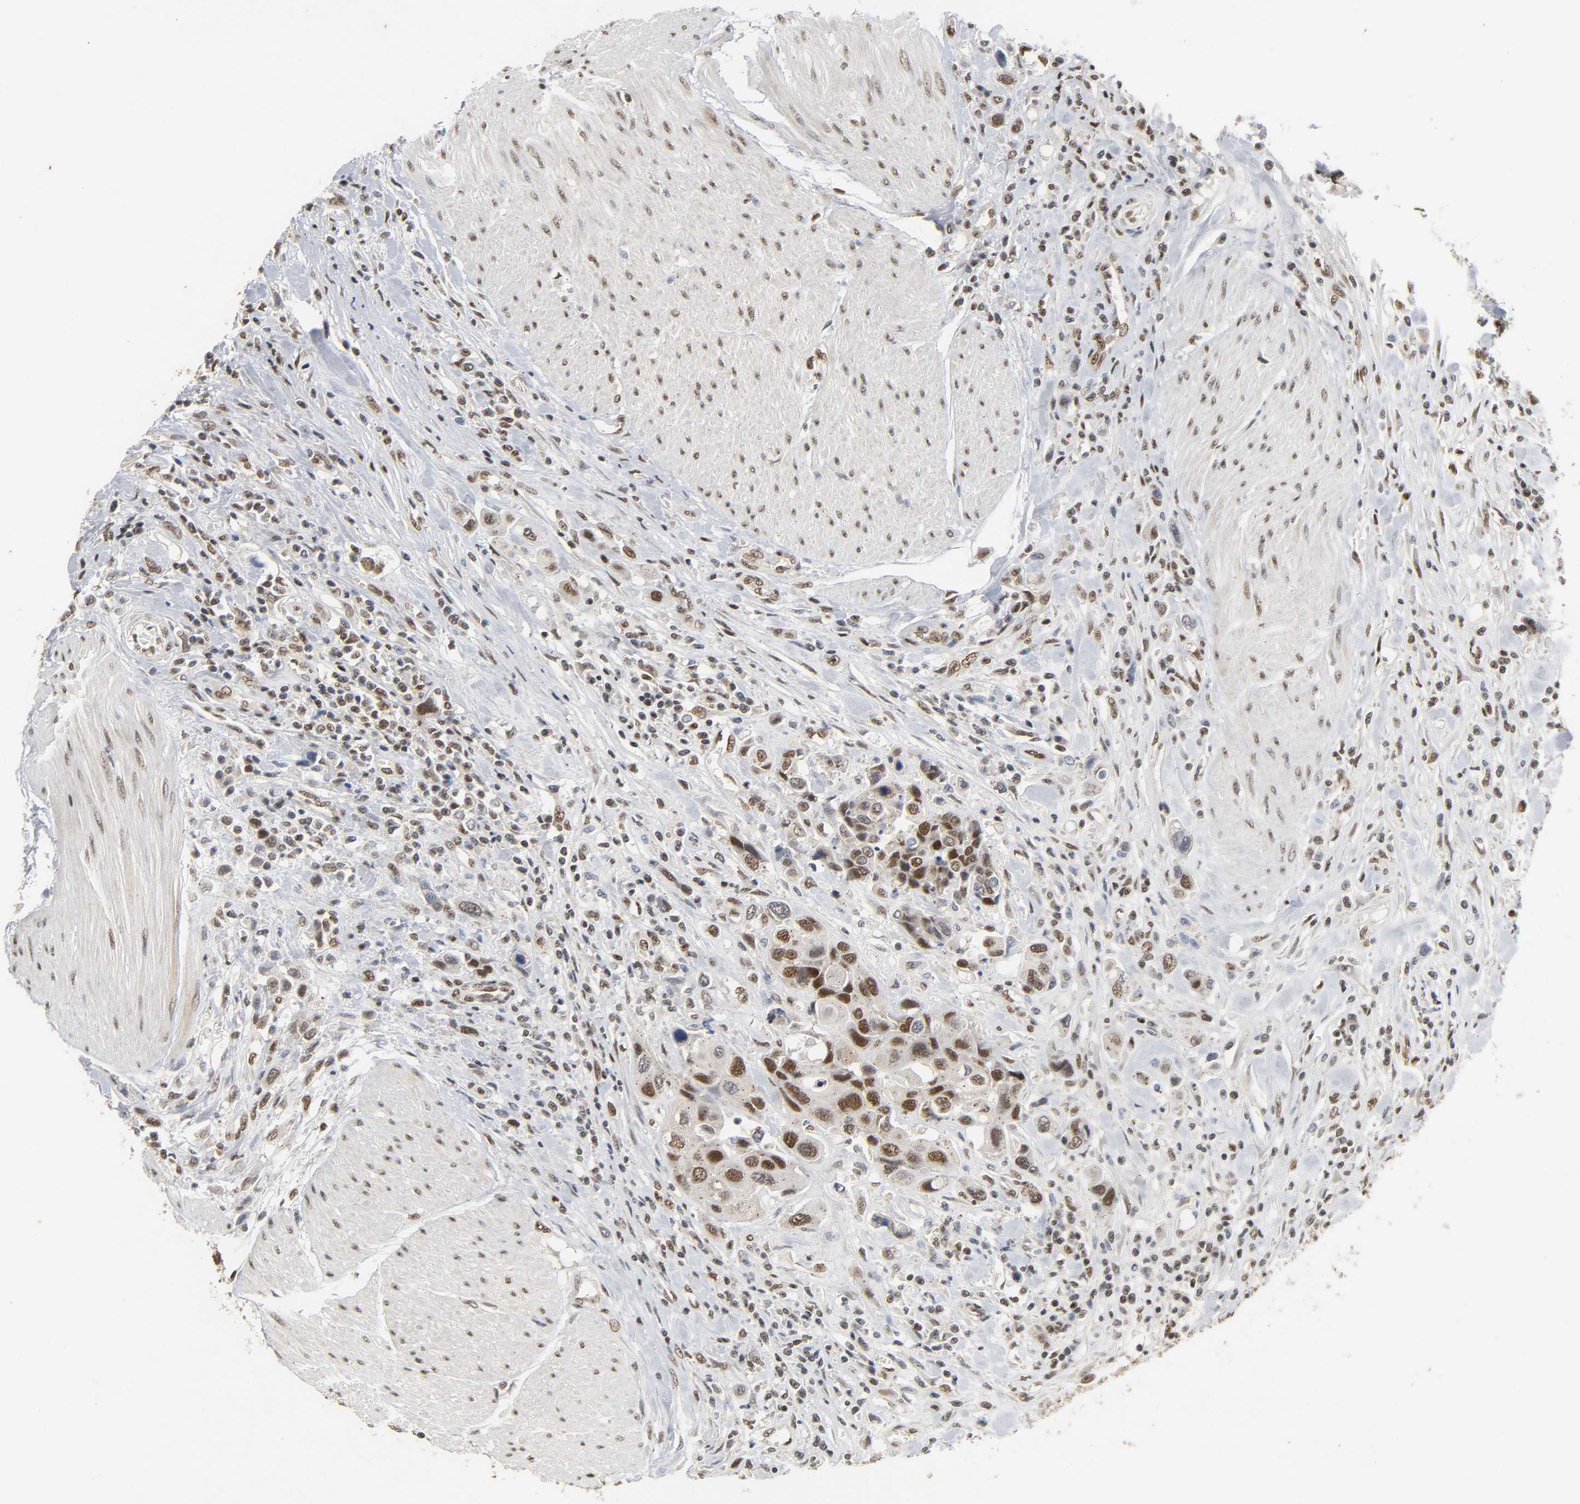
{"staining": {"intensity": "strong", "quantity": ">75%", "location": "nuclear"}, "tissue": "urothelial cancer", "cell_type": "Tumor cells", "image_type": "cancer", "snomed": [{"axis": "morphology", "description": "Urothelial carcinoma, High grade"}, {"axis": "topography", "description": "Urinary bladder"}], "caption": "Tumor cells display high levels of strong nuclear staining in approximately >75% of cells in high-grade urothelial carcinoma. Nuclei are stained in blue.", "gene": "NCOA6", "patient": {"sex": "male", "age": 50}}